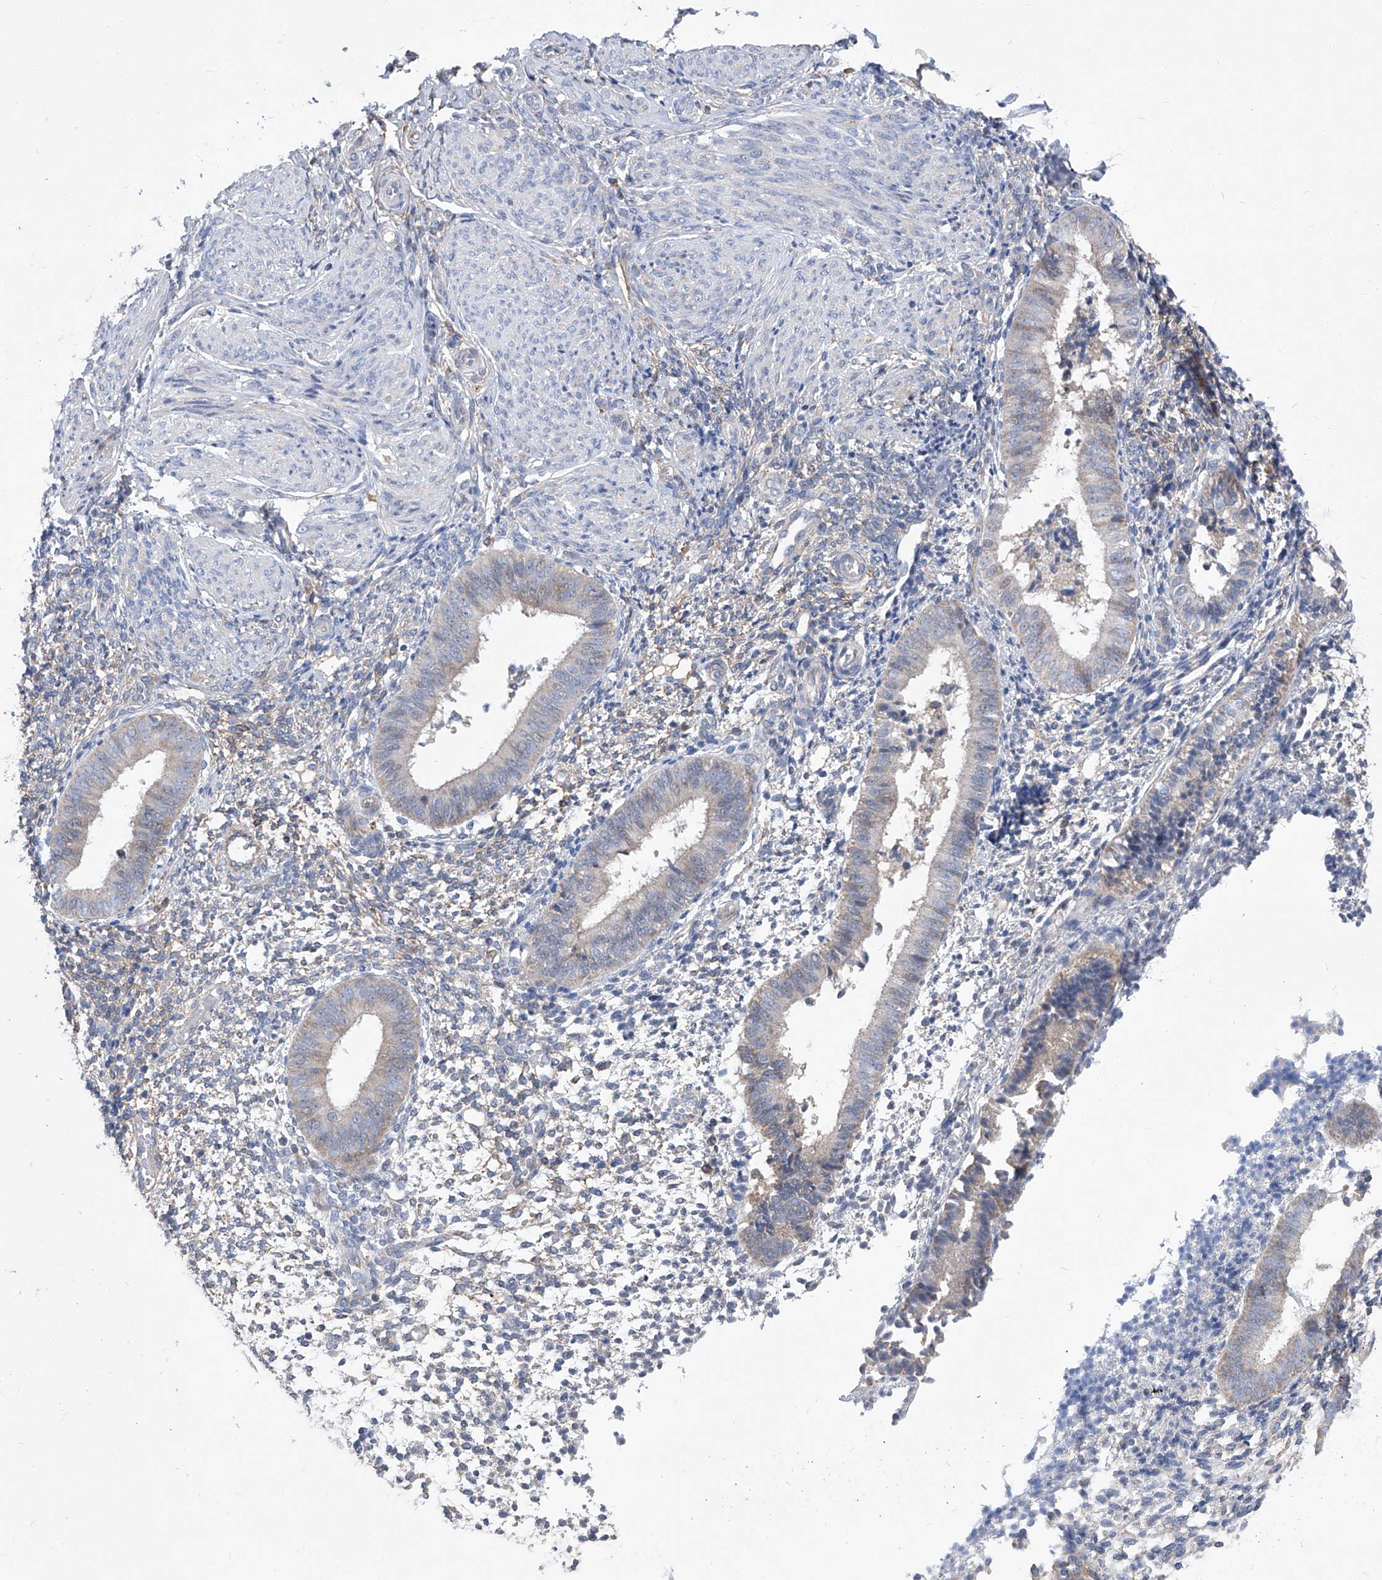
{"staining": {"intensity": "negative", "quantity": "none", "location": "none"}, "tissue": "endometrium", "cell_type": "Cells in endometrial stroma", "image_type": "normal", "snomed": [{"axis": "morphology", "description": "Normal tissue, NOS"}, {"axis": "topography", "description": "Uterus"}, {"axis": "topography", "description": "Endometrium"}], "caption": "IHC of benign endometrium shows no positivity in cells in endometrial stroma.", "gene": "EPHA8", "patient": {"sex": "female", "age": 48}}